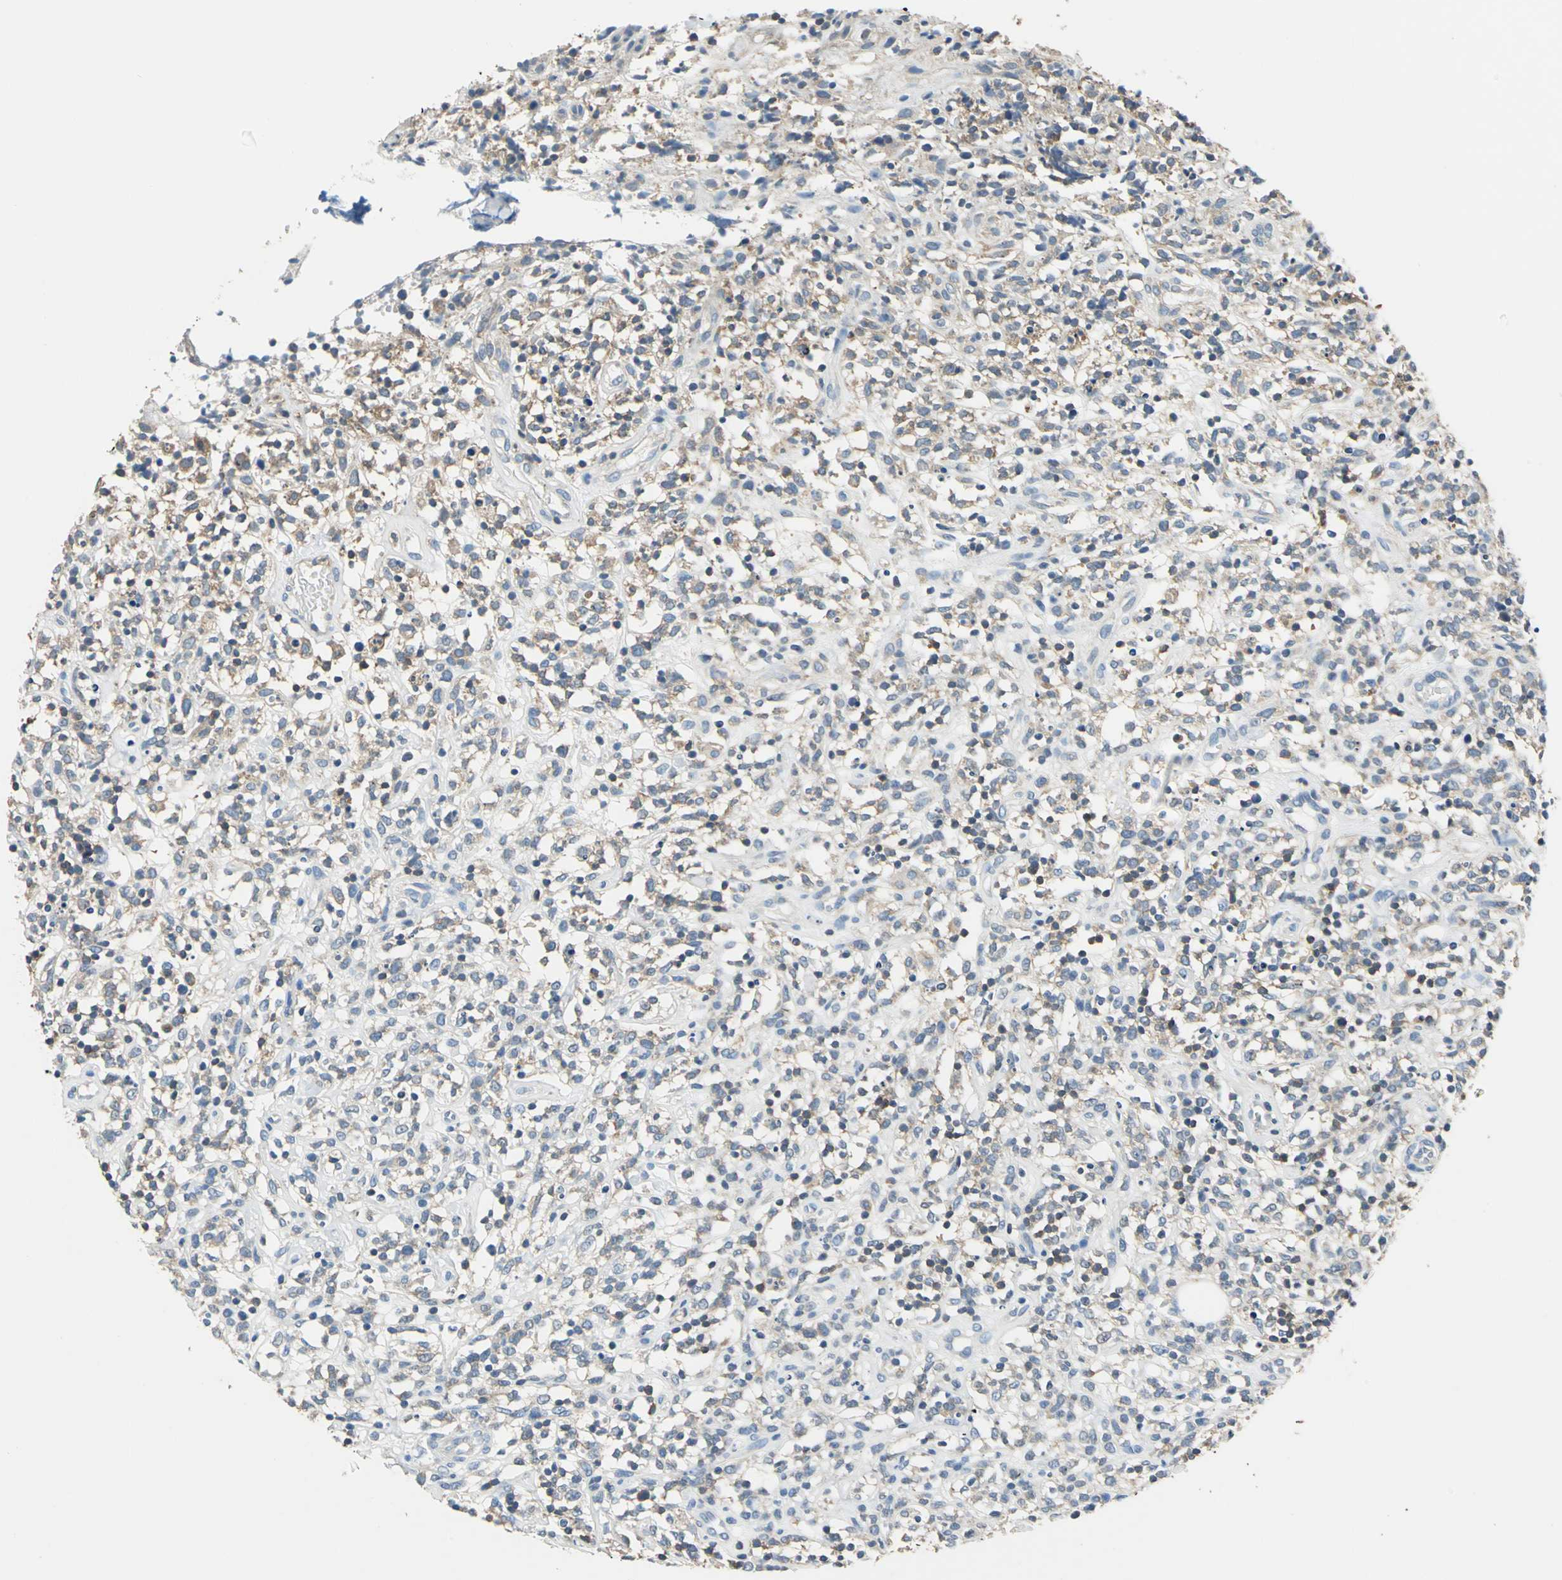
{"staining": {"intensity": "weak", "quantity": "<25%", "location": "cytoplasmic/membranous"}, "tissue": "lymphoma", "cell_type": "Tumor cells", "image_type": "cancer", "snomed": [{"axis": "morphology", "description": "Malignant lymphoma, non-Hodgkin's type, High grade"}, {"axis": "topography", "description": "Lymph node"}], "caption": "A histopathology image of malignant lymphoma, non-Hodgkin's type (high-grade) stained for a protein reveals no brown staining in tumor cells.", "gene": "PRKCA", "patient": {"sex": "female", "age": 73}}